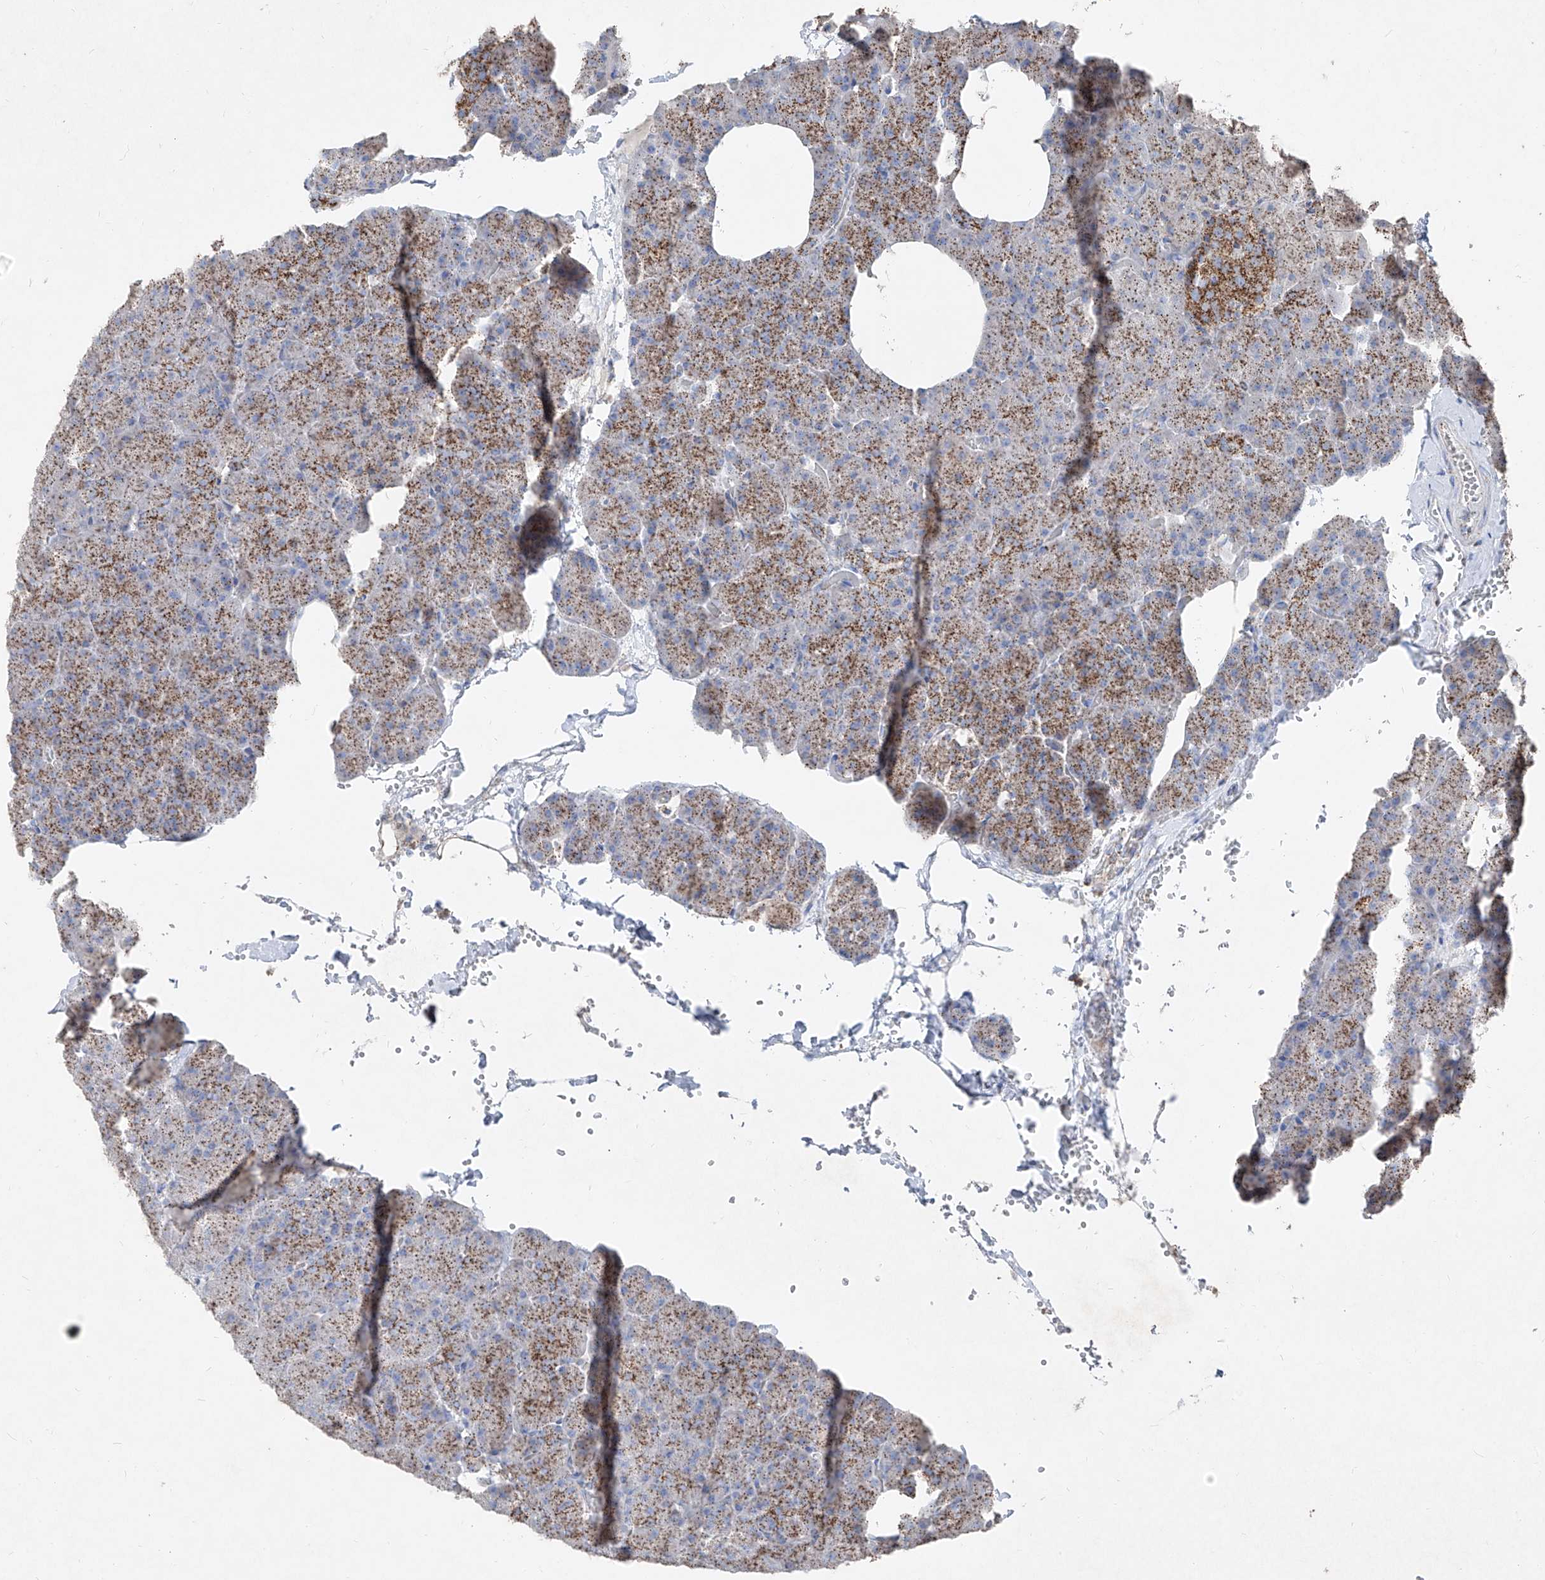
{"staining": {"intensity": "moderate", "quantity": ">75%", "location": "cytoplasmic/membranous"}, "tissue": "pancreas", "cell_type": "Exocrine glandular cells", "image_type": "normal", "snomed": [{"axis": "morphology", "description": "Normal tissue, NOS"}, {"axis": "morphology", "description": "Carcinoid, malignant, NOS"}, {"axis": "topography", "description": "Pancreas"}], "caption": "Immunohistochemical staining of benign human pancreas reveals >75% levels of moderate cytoplasmic/membranous protein positivity in about >75% of exocrine glandular cells.", "gene": "ABCD3", "patient": {"sex": "female", "age": 35}}